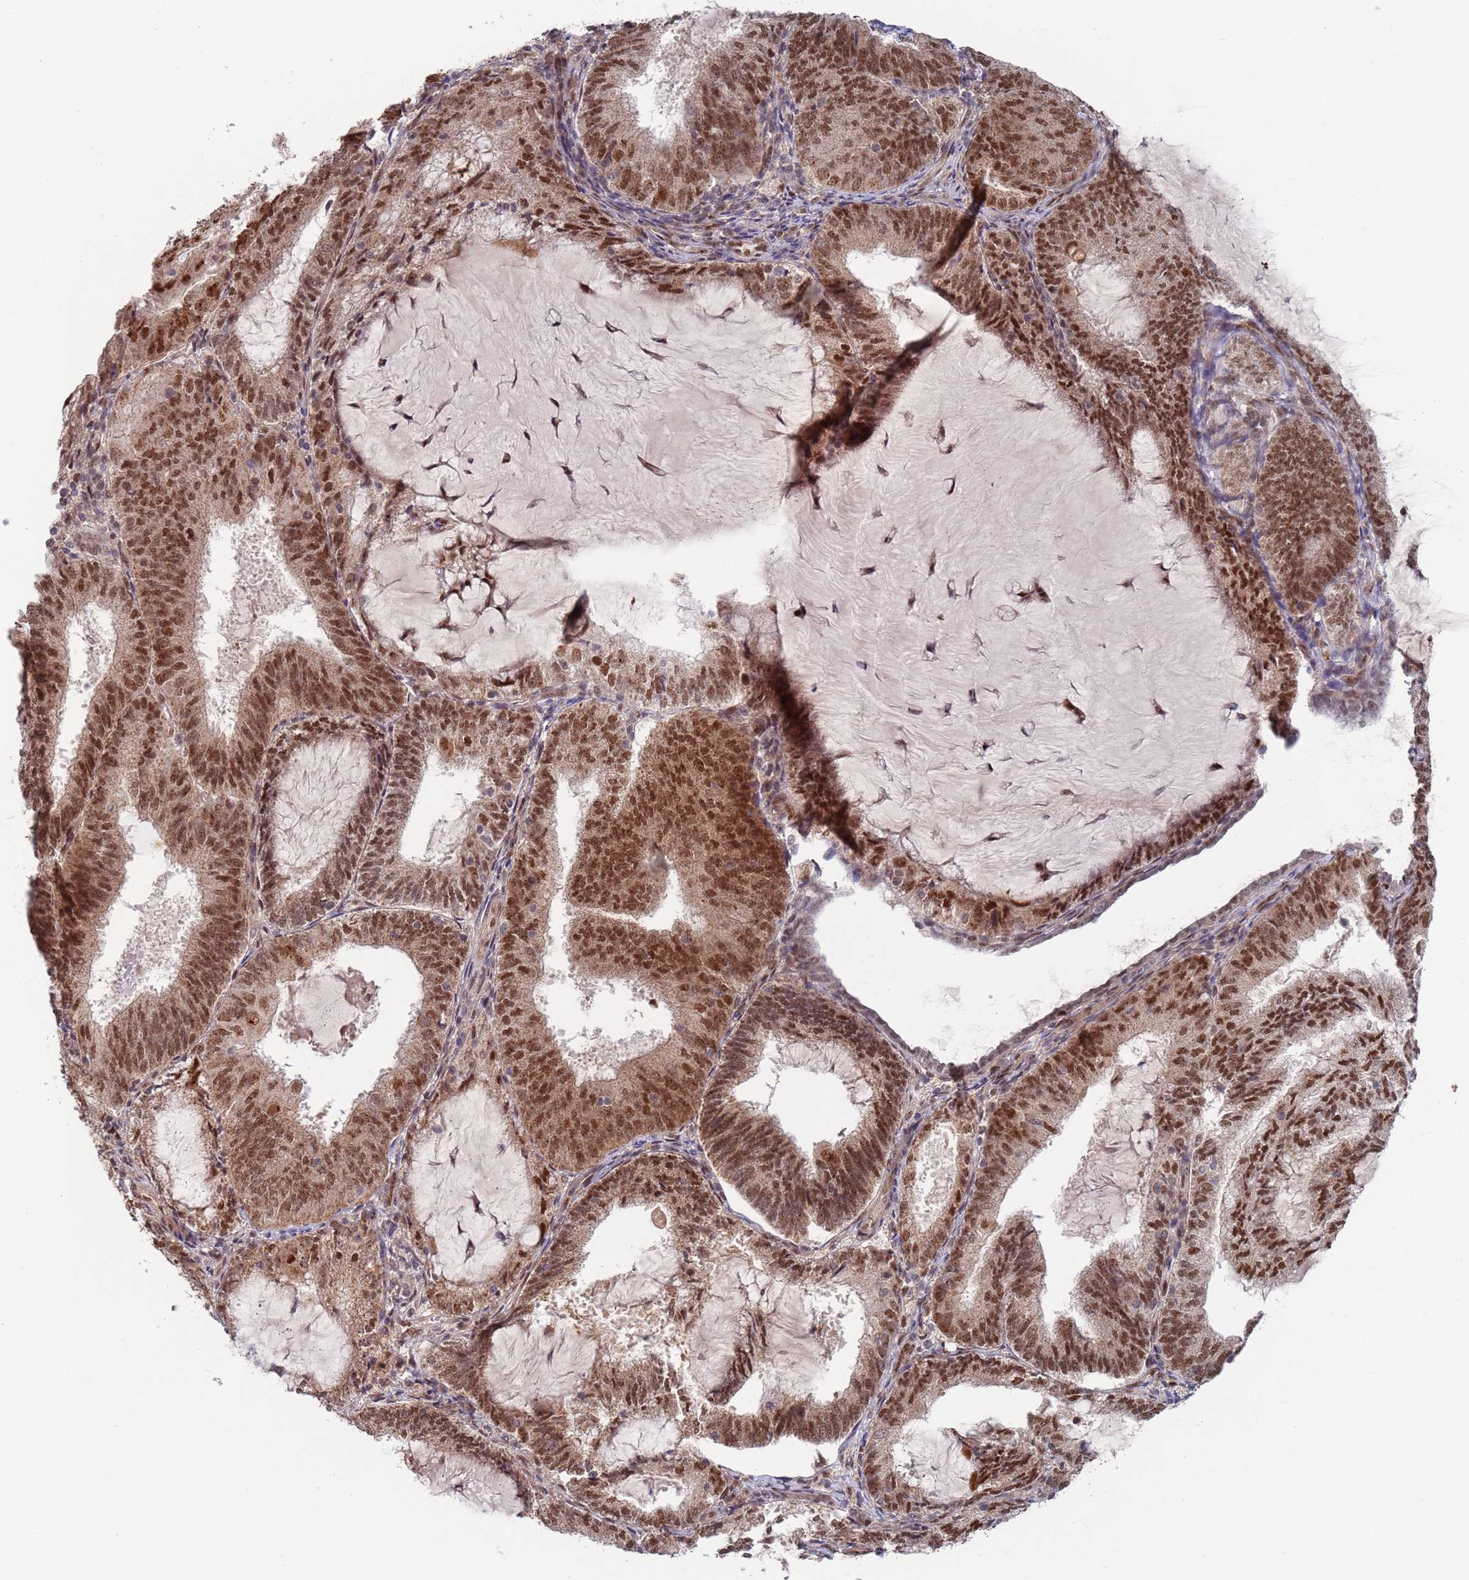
{"staining": {"intensity": "moderate", "quantity": ">75%", "location": "nuclear"}, "tissue": "endometrial cancer", "cell_type": "Tumor cells", "image_type": "cancer", "snomed": [{"axis": "morphology", "description": "Adenocarcinoma, NOS"}, {"axis": "topography", "description": "Endometrium"}], "caption": "Immunohistochemistry (IHC) photomicrograph of neoplastic tissue: human endometrial adenocarcinoma stained using IHC exhibits medium levels of moderate protein expression localized specifically in the nuclear of tumor cells, appearing as a nuclear brown color.", "gene": "RPP25", "patient": {"sex": "female", "age": 81}}